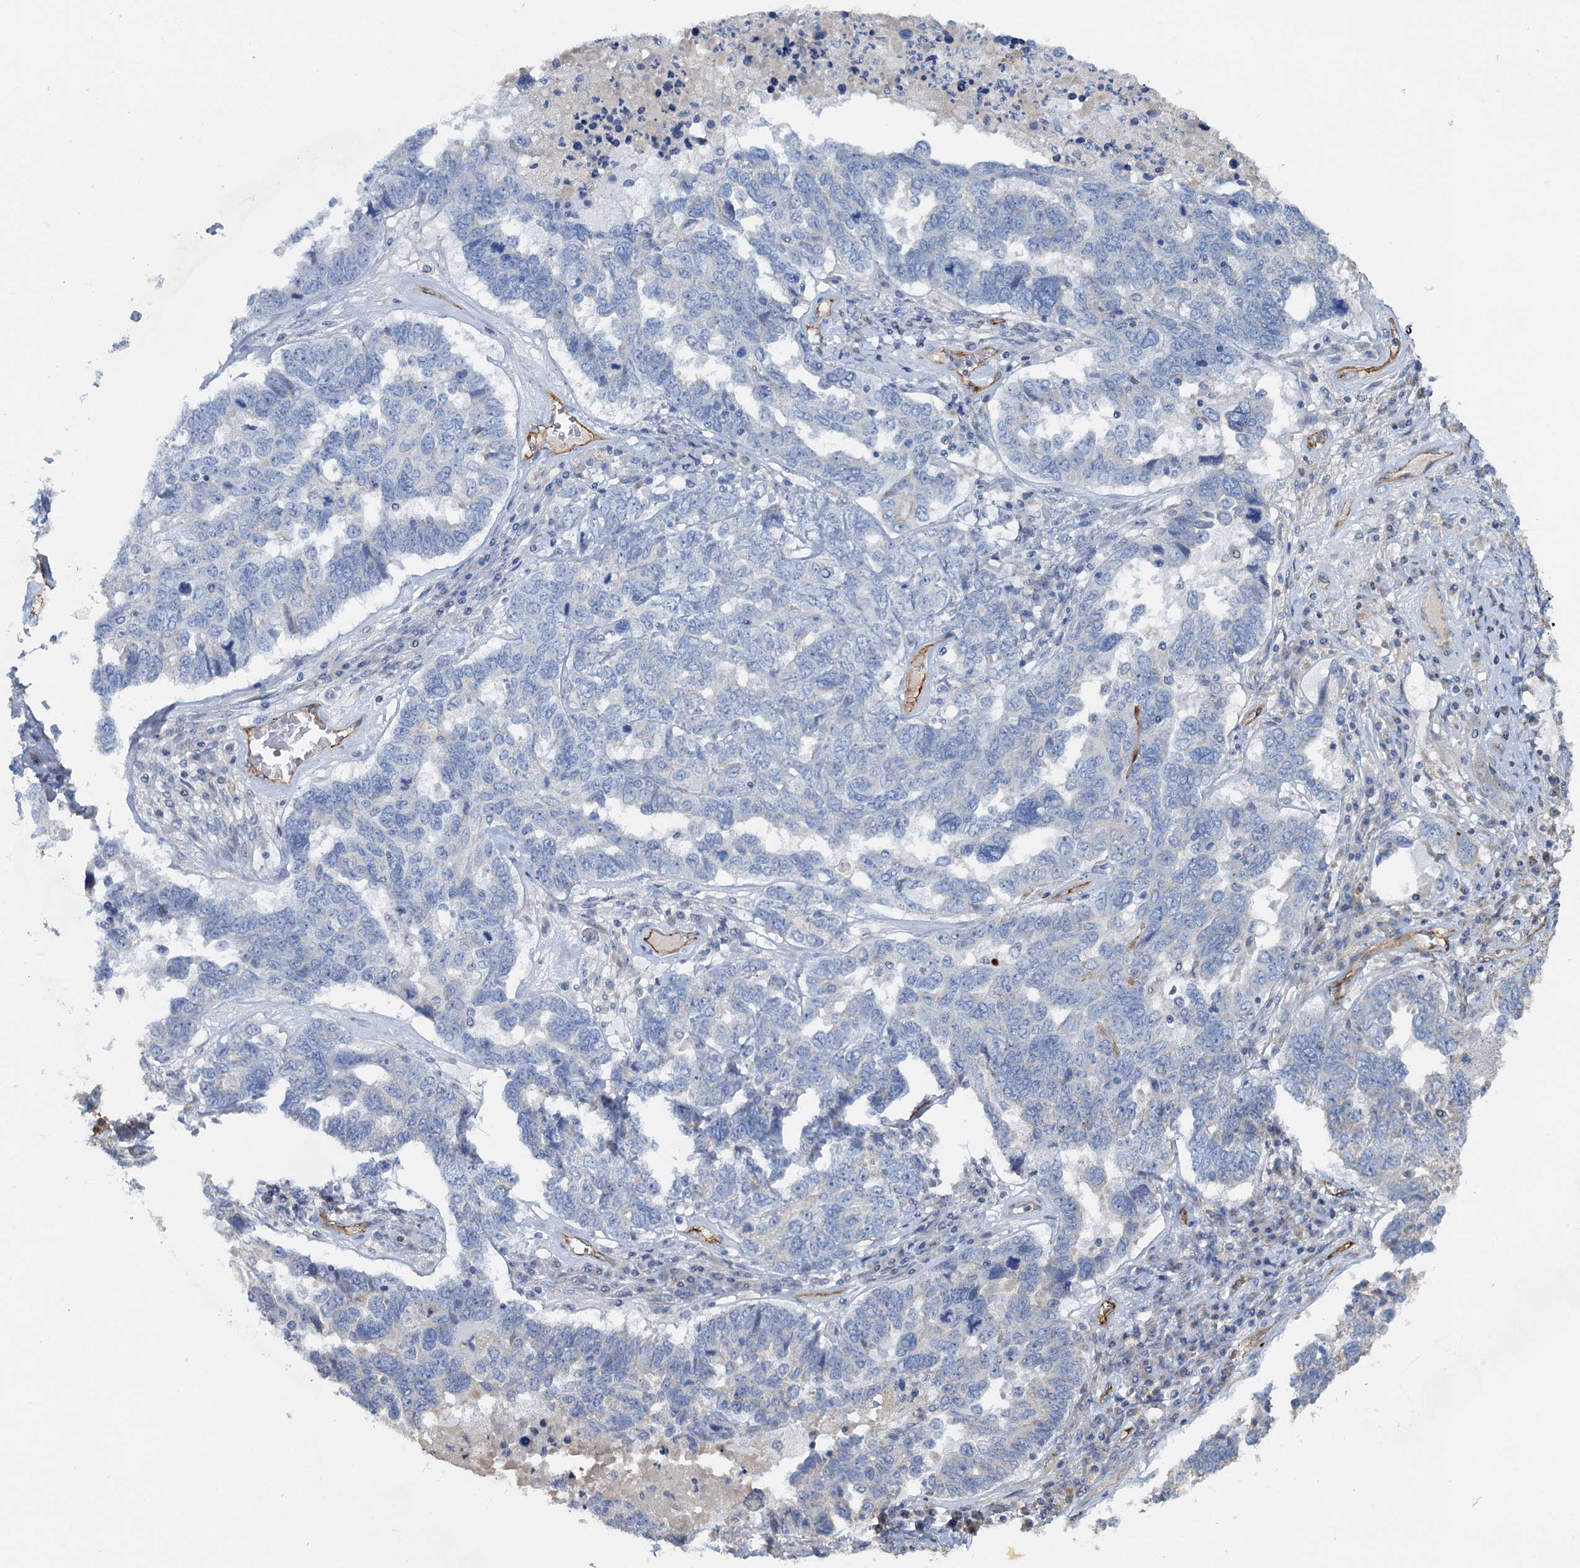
{"staining": {"intensity": "negative", "quantity": "none", "location": "none"}, "tissue": "ovarian cancer", "cell_type": "Tumor cells", "image_type": "cancer", "snomed": [{"axis": "morphology", "description": "Carcinoma, endometroid"}, {"axis": "topography", "description": "Ovary"}], "caption": "High magnification brightfield microscopy of ovarian cancer (endometroid carcinoma) stained with DAB (brown) and counterstained with hematoxylin (blue): tumor cells show no significant expression. (DAB IHC visualized using brightfield microscopy, high magnification).", "gene": "PLLP", "patient": {"sex": "female", "age": 62}}